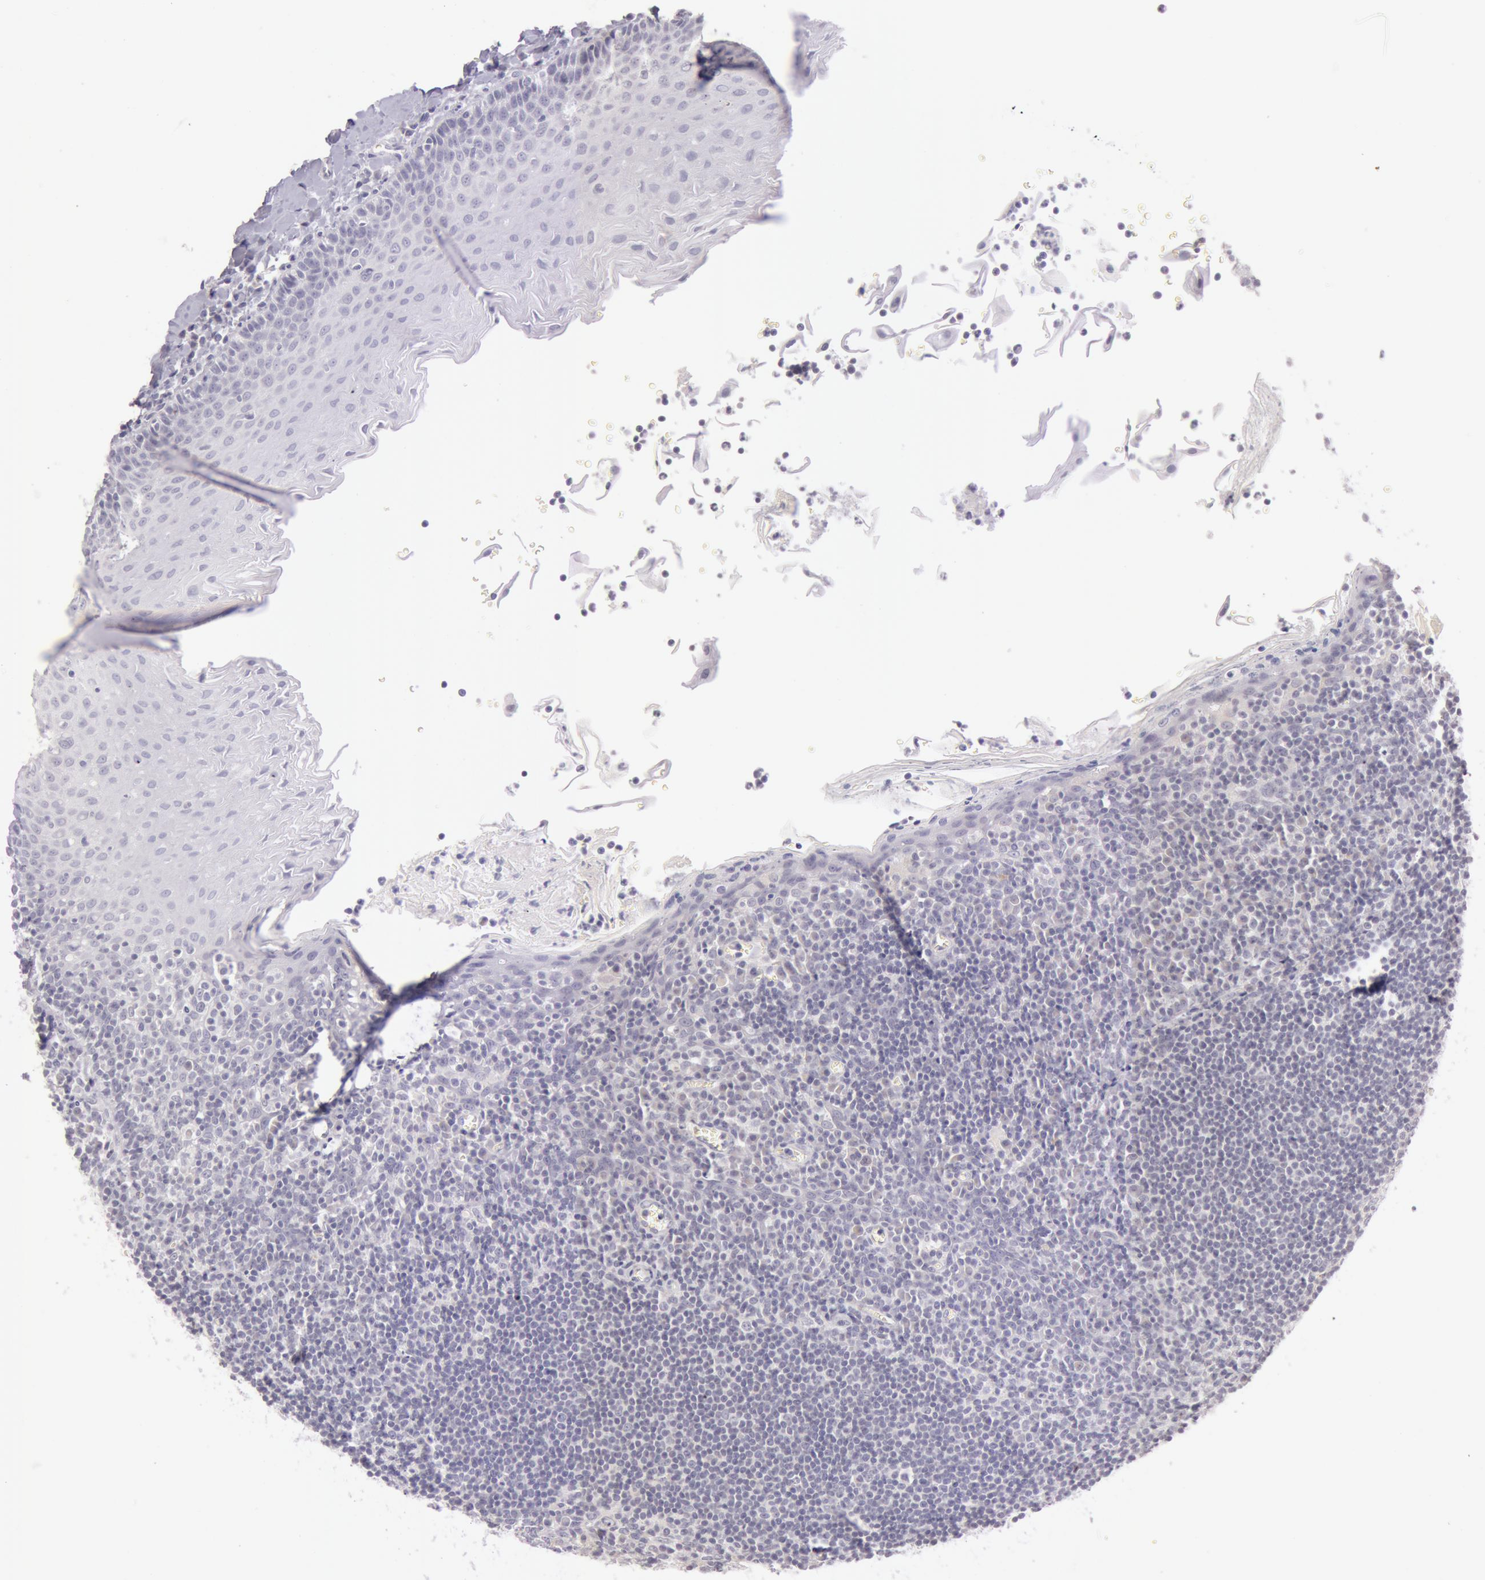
{"staining": {"intensity": "negative", "quantity": "none", "location": "none"}, "tissue": "oral mucosa", "cell_type": "Squamous epithelial cells", "image_type": "normal", "snomed": [{"axis": "morphology", "description": "Normal tissue, NOS"}, {"axis": "topography", "description": "Oral tissue"}], "caption": "This is a photomicrograph of immunohistochemistry (IHC) staining of benign oral mucosa, which shows no positivity in squamous epithelial cells.", "gene": "RBMY1A1", "patient": {"sex": "male", "age": 20}}